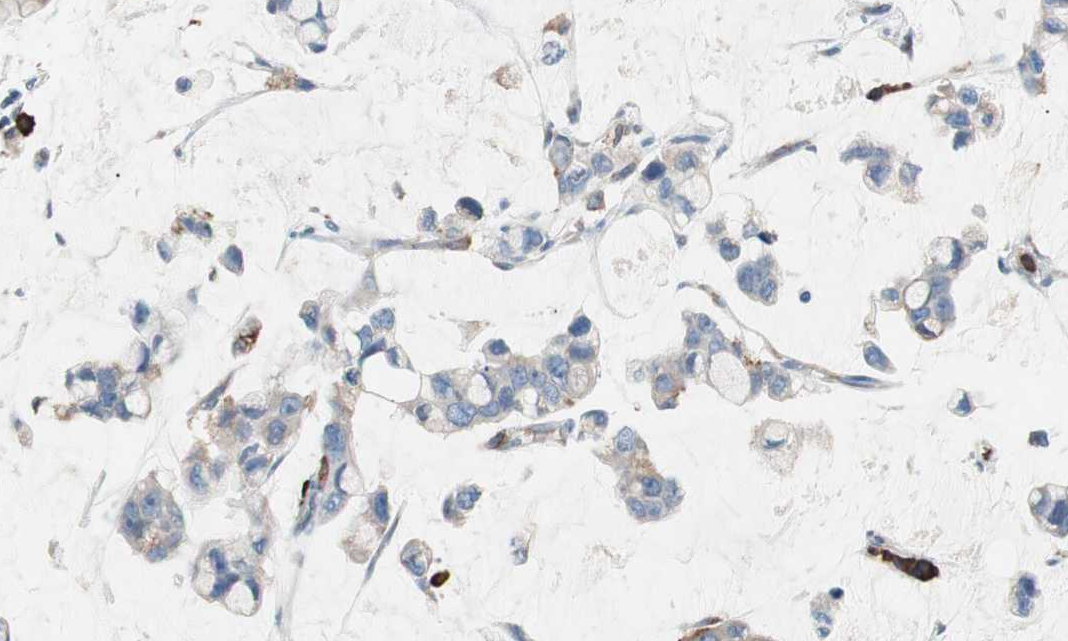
{"staining": {"intensity": "weak", "quantity": "<25%", "location": "cytoplasmic/membranous"}, "tissue": "stomach cancer", "cell_type": "Tumor cells", "image_type": "cancer", "snomed": [{"axis": "morphology", "description": "Adenocarcinoma, NOS"}, {"axis": "topography", "description": "Stomach, lower"}], "caption": "This is an immunohistochemistry (IHC) photomicrograph of human stomach cancer (adenocarcinoma). There is no expression in tumor cells.", "gene": "SLC27A4", "patient": {"sex": "male", "age": 84}}